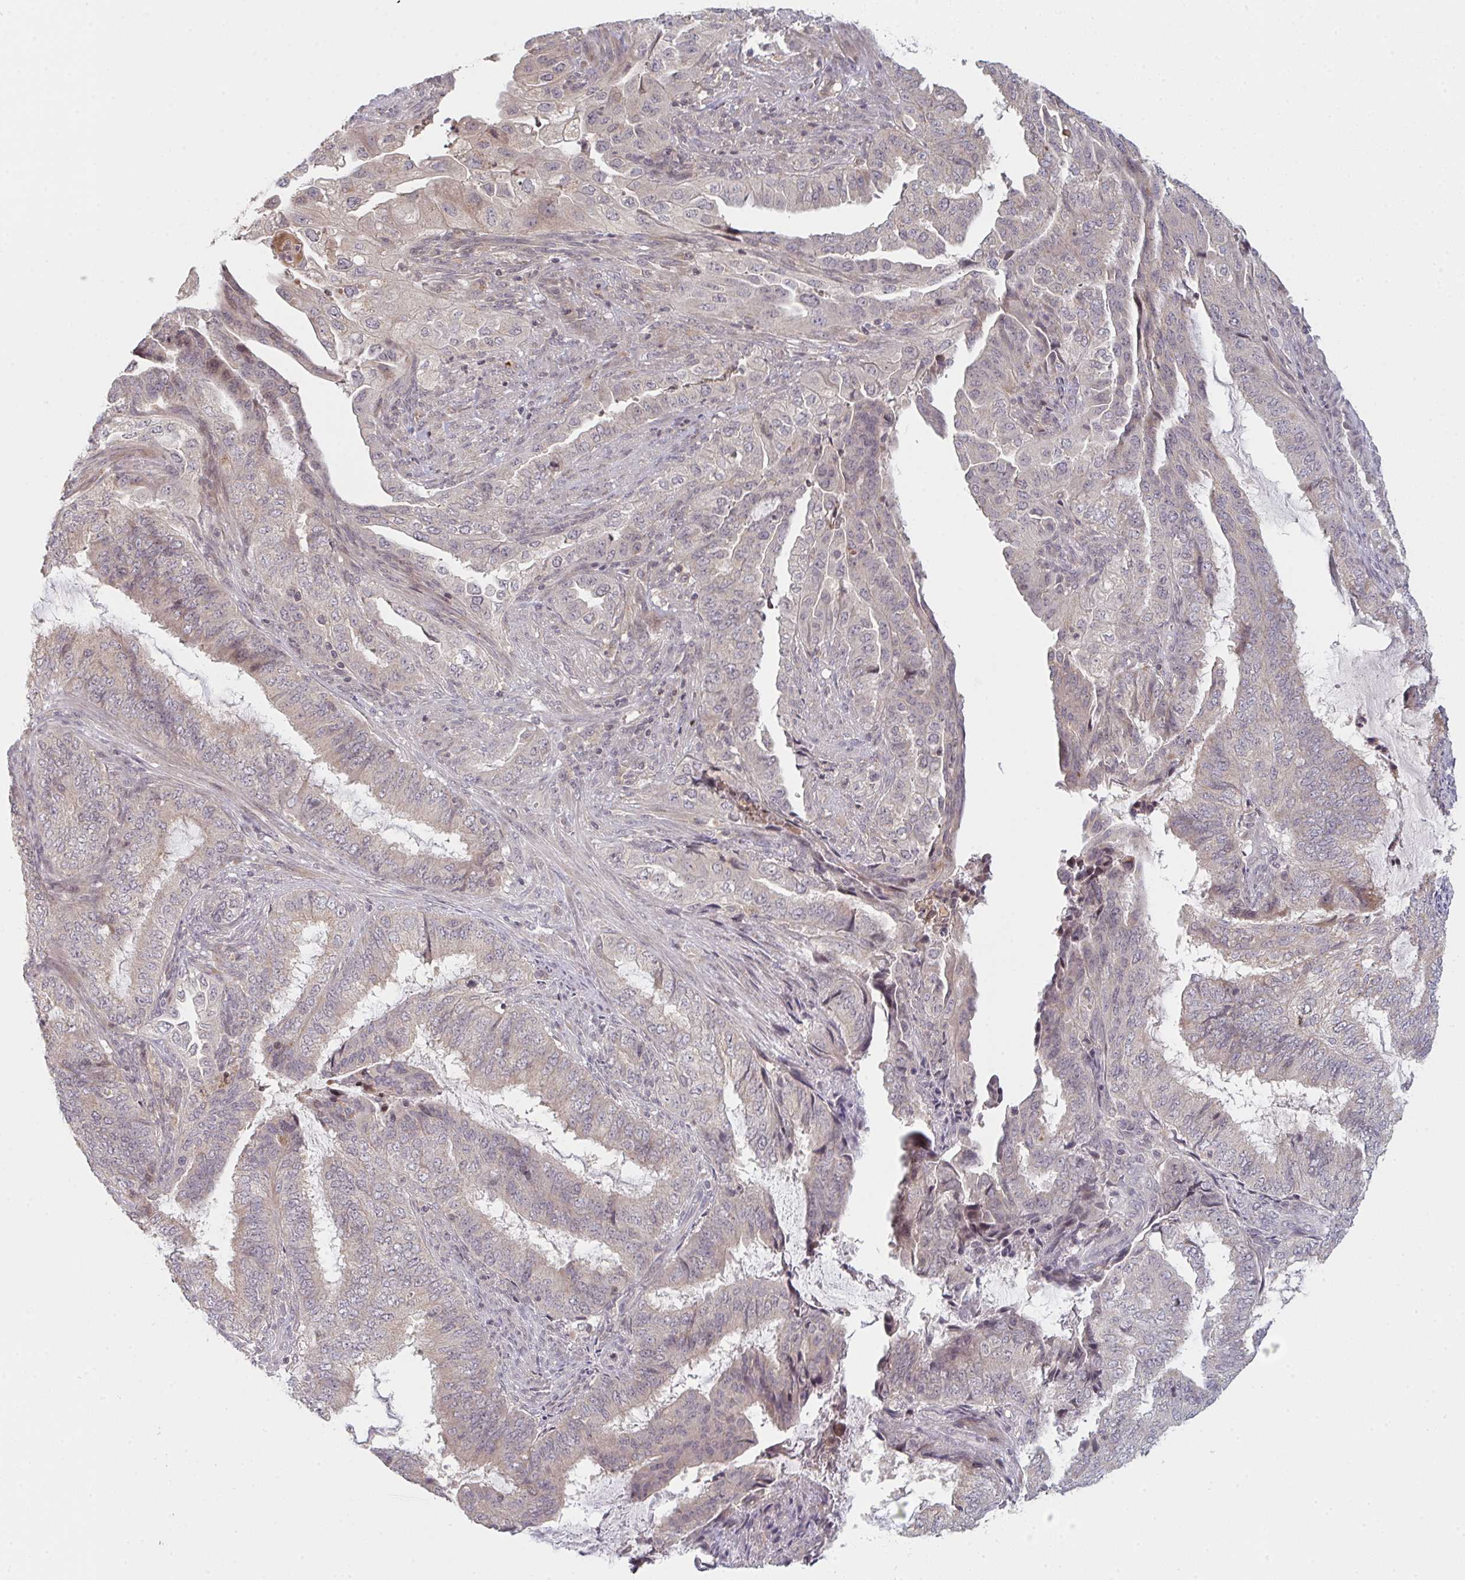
{"staining": {"intensity": "moderate", "quantity": "<25%", "location": "cytoplasmic/membranous"}, "tissue": "endometrial cancer", "cell_type": "Tumor cells", "image_type": "cancer", "snomed": [{"axis": "morphology", "description": "Adenocarcinoma, NOS"}, {"axis": "topography", "description": "Endometrium"}], "caption": "Human endometrial adenocarcinoma stained with a protein marker displays moderate staining in tumor cells.", "gene": "DCST1", "patient": {"sex": "female", "age": 51}}